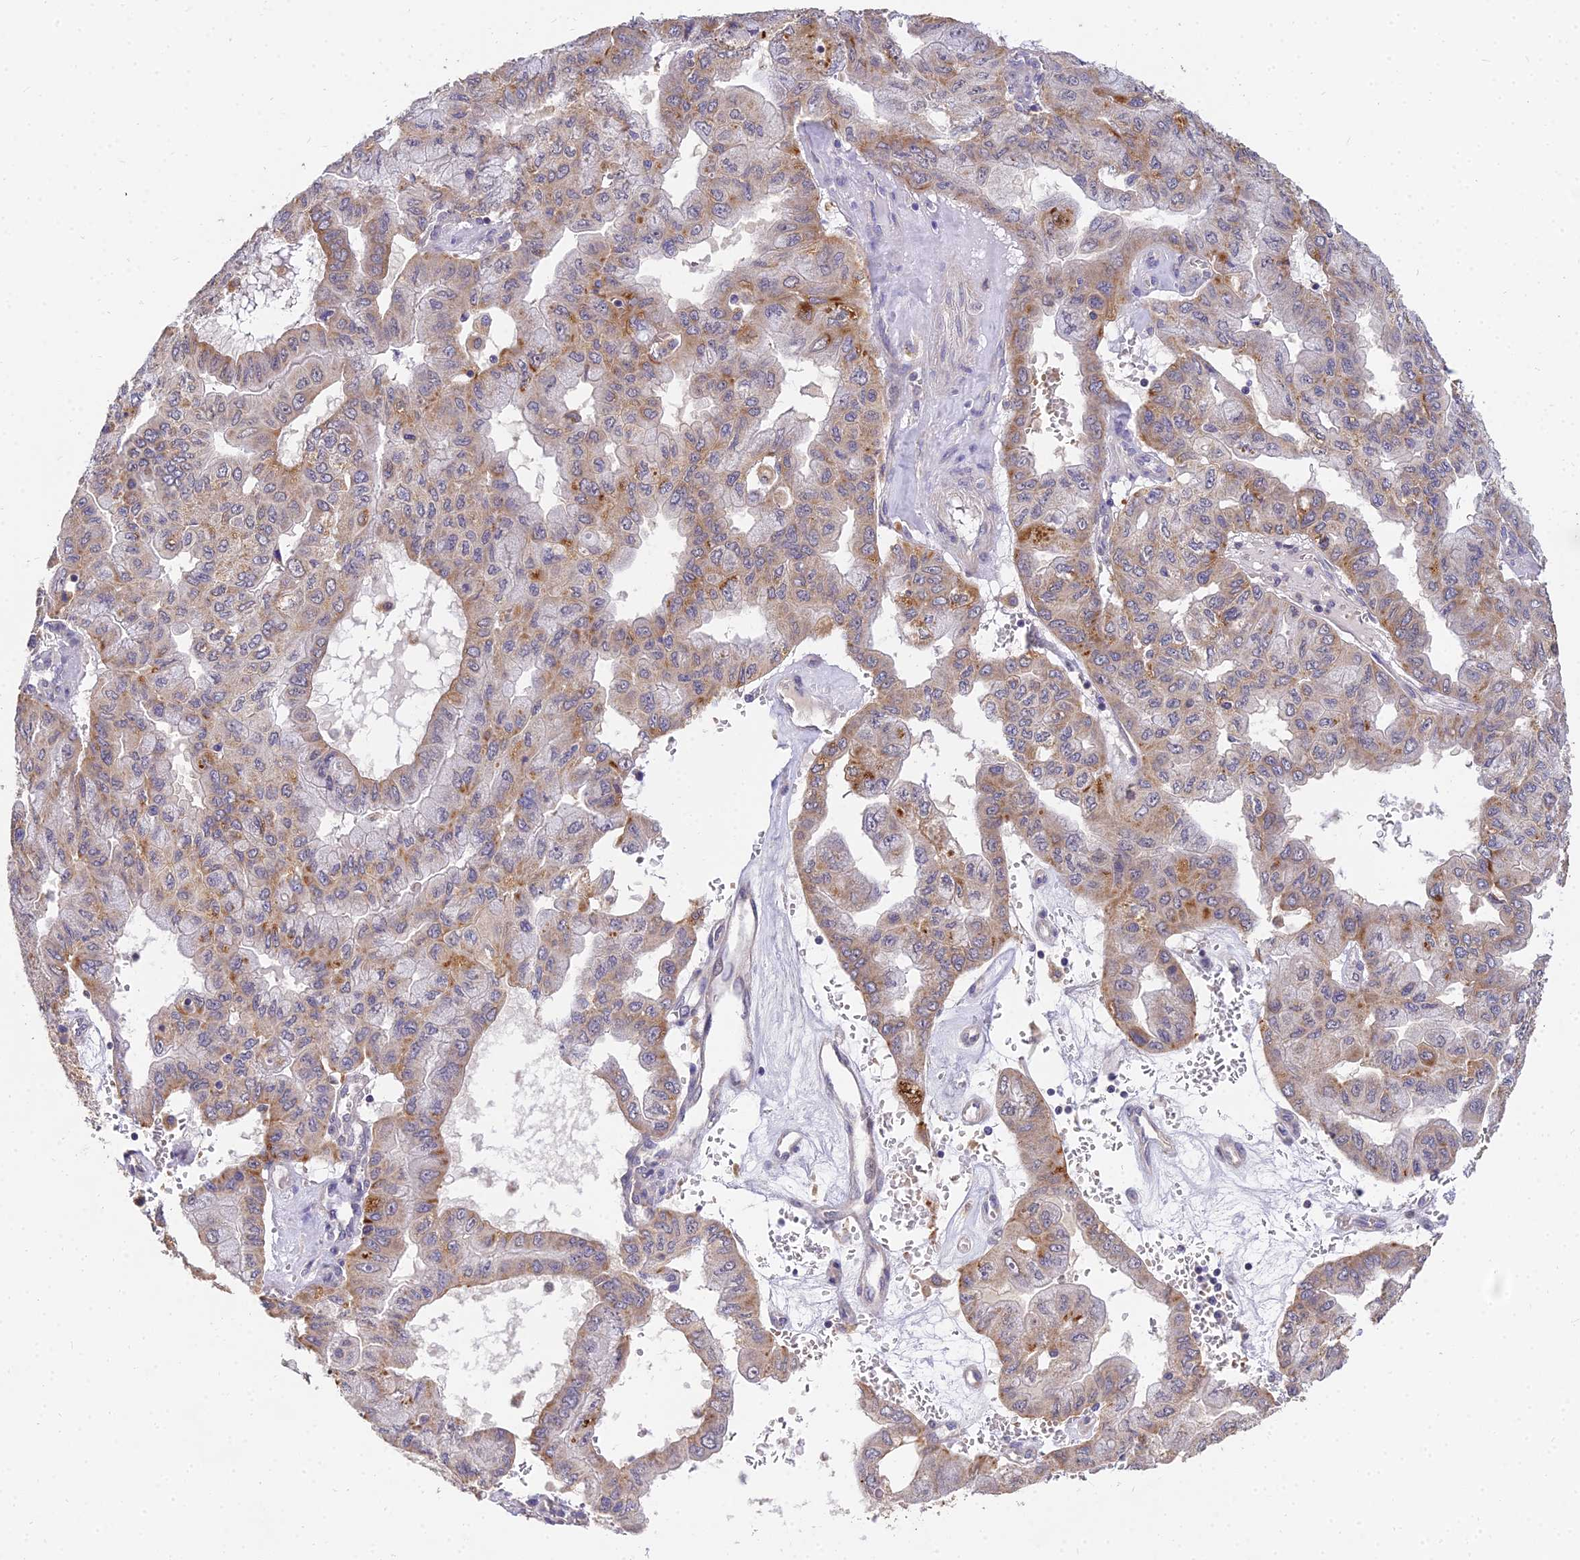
{"staining": {"intensity": "moderate", "quantity": "<25%", "location": "cytoplasmic/membranous"}, "tissue": "pancreatic cancer", "cell_type": "Tumor cells", "image_type": "cancer", "snomed": [{"axis": "morphology", "description": "Adenocarcinoma, NOS"}, {"axis": "topography", "description": "Pancreas"}], "caption": "Pancreatic cancer stained with a brown dye reveals moderate cytoplasmic/membranous positive expression in about <25% of tumor cells.", "gene": "ARL8B", "patient": {"sex": "male", "age": 51}}